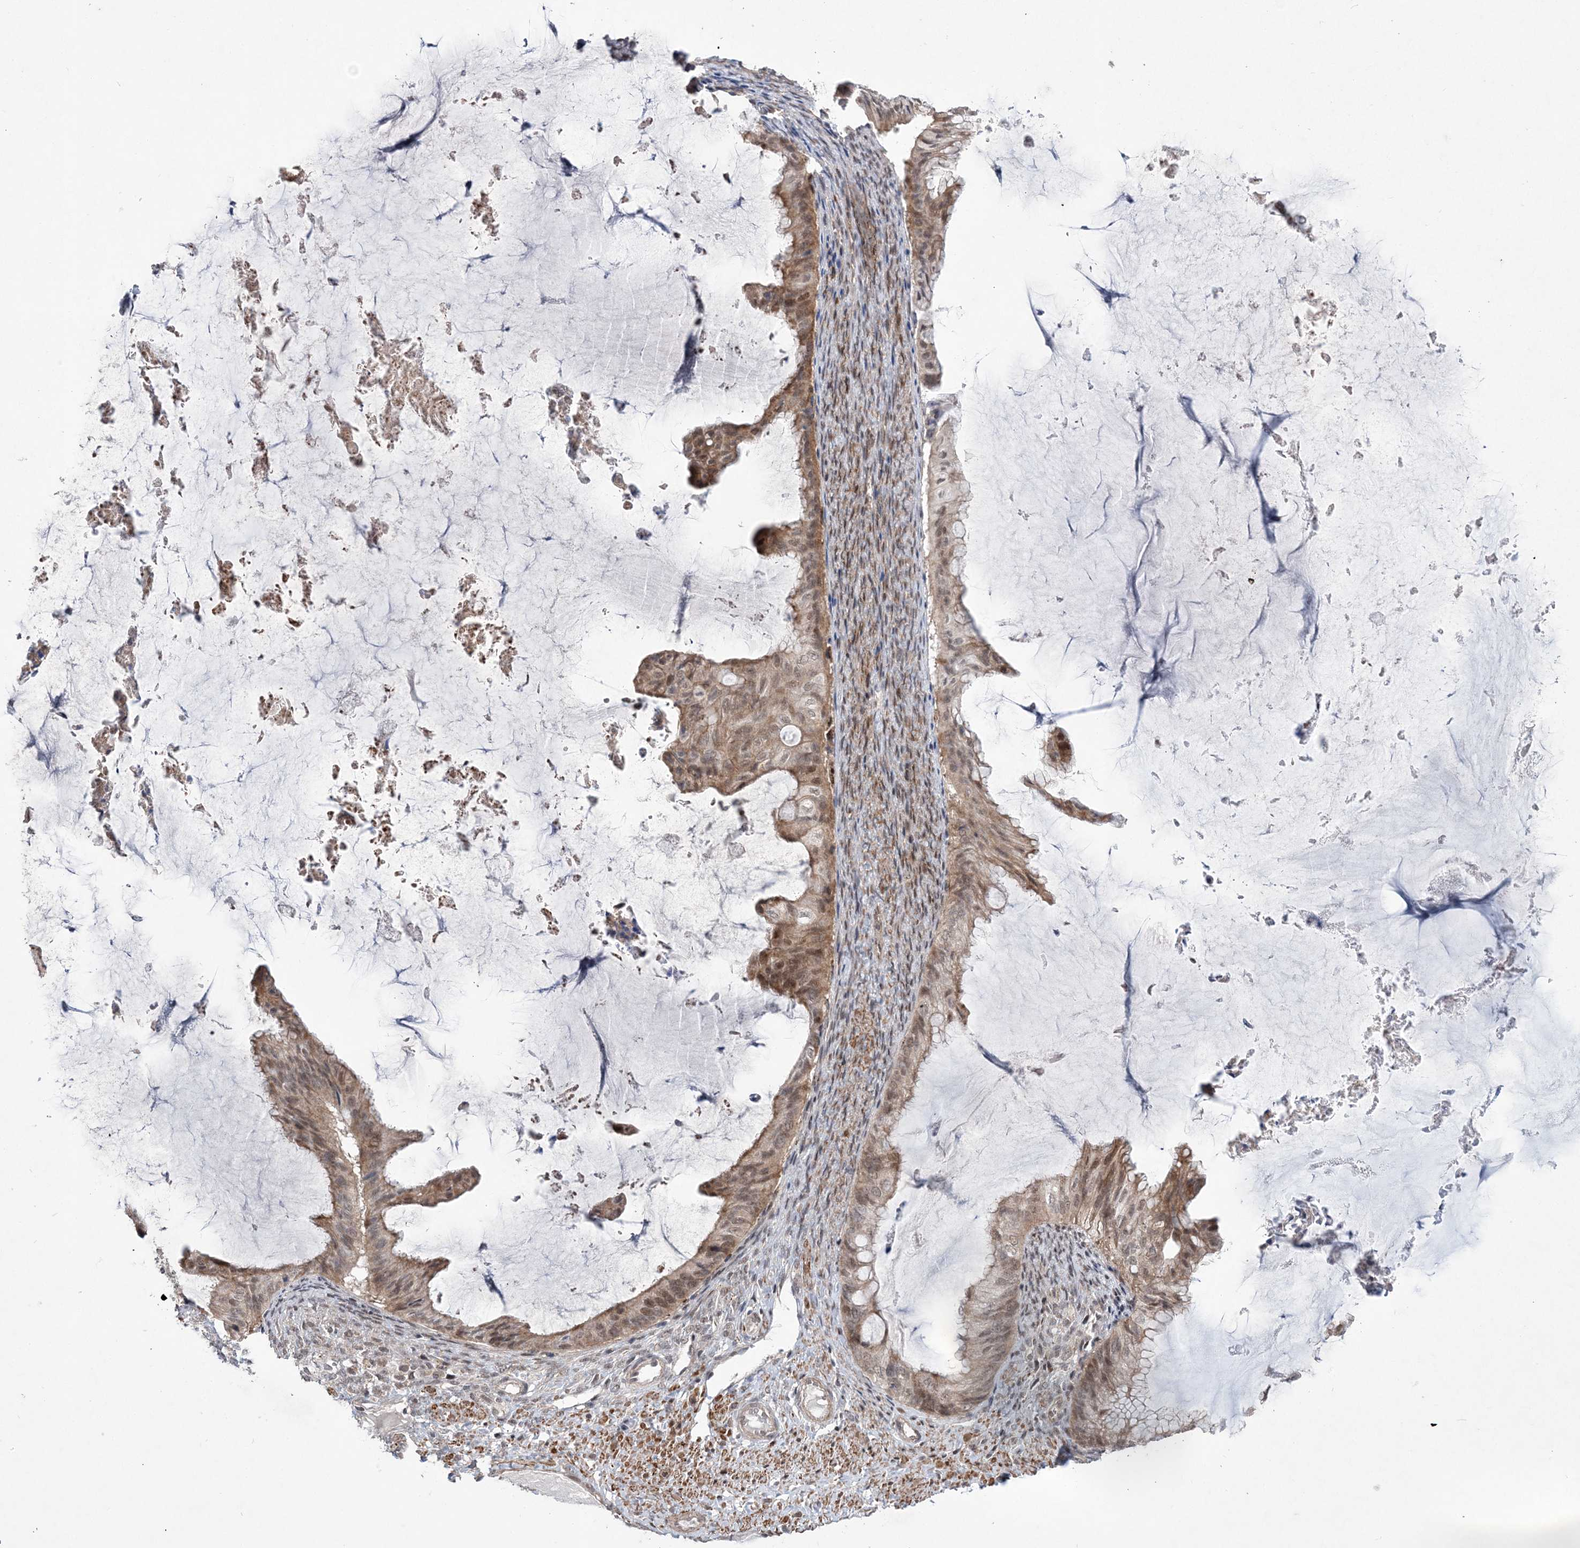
{"staining": {"intensity": "moderate", "quantity": ">75%", "location": "cytoplasmic/membranous,nuclear"}, "tissue": "ovarian cancer", "cell_type": "Tumor cells", "image_type": "cancer", "snomed": [{"axis": "morphology", "description": "Cystadenocarcinoma, mucinous, NOS"}, {"axis": "topography", "description": "Ovary"}], "caption": "Ovarian cancer stained for a protein (brown) demonstrates moderate cytoplasmic/membranous and nuclear positive positivity in approximately >75% of tumor cells.", "gene": "BOD1L1", "patient": {"sex": "female", "age": 61}}